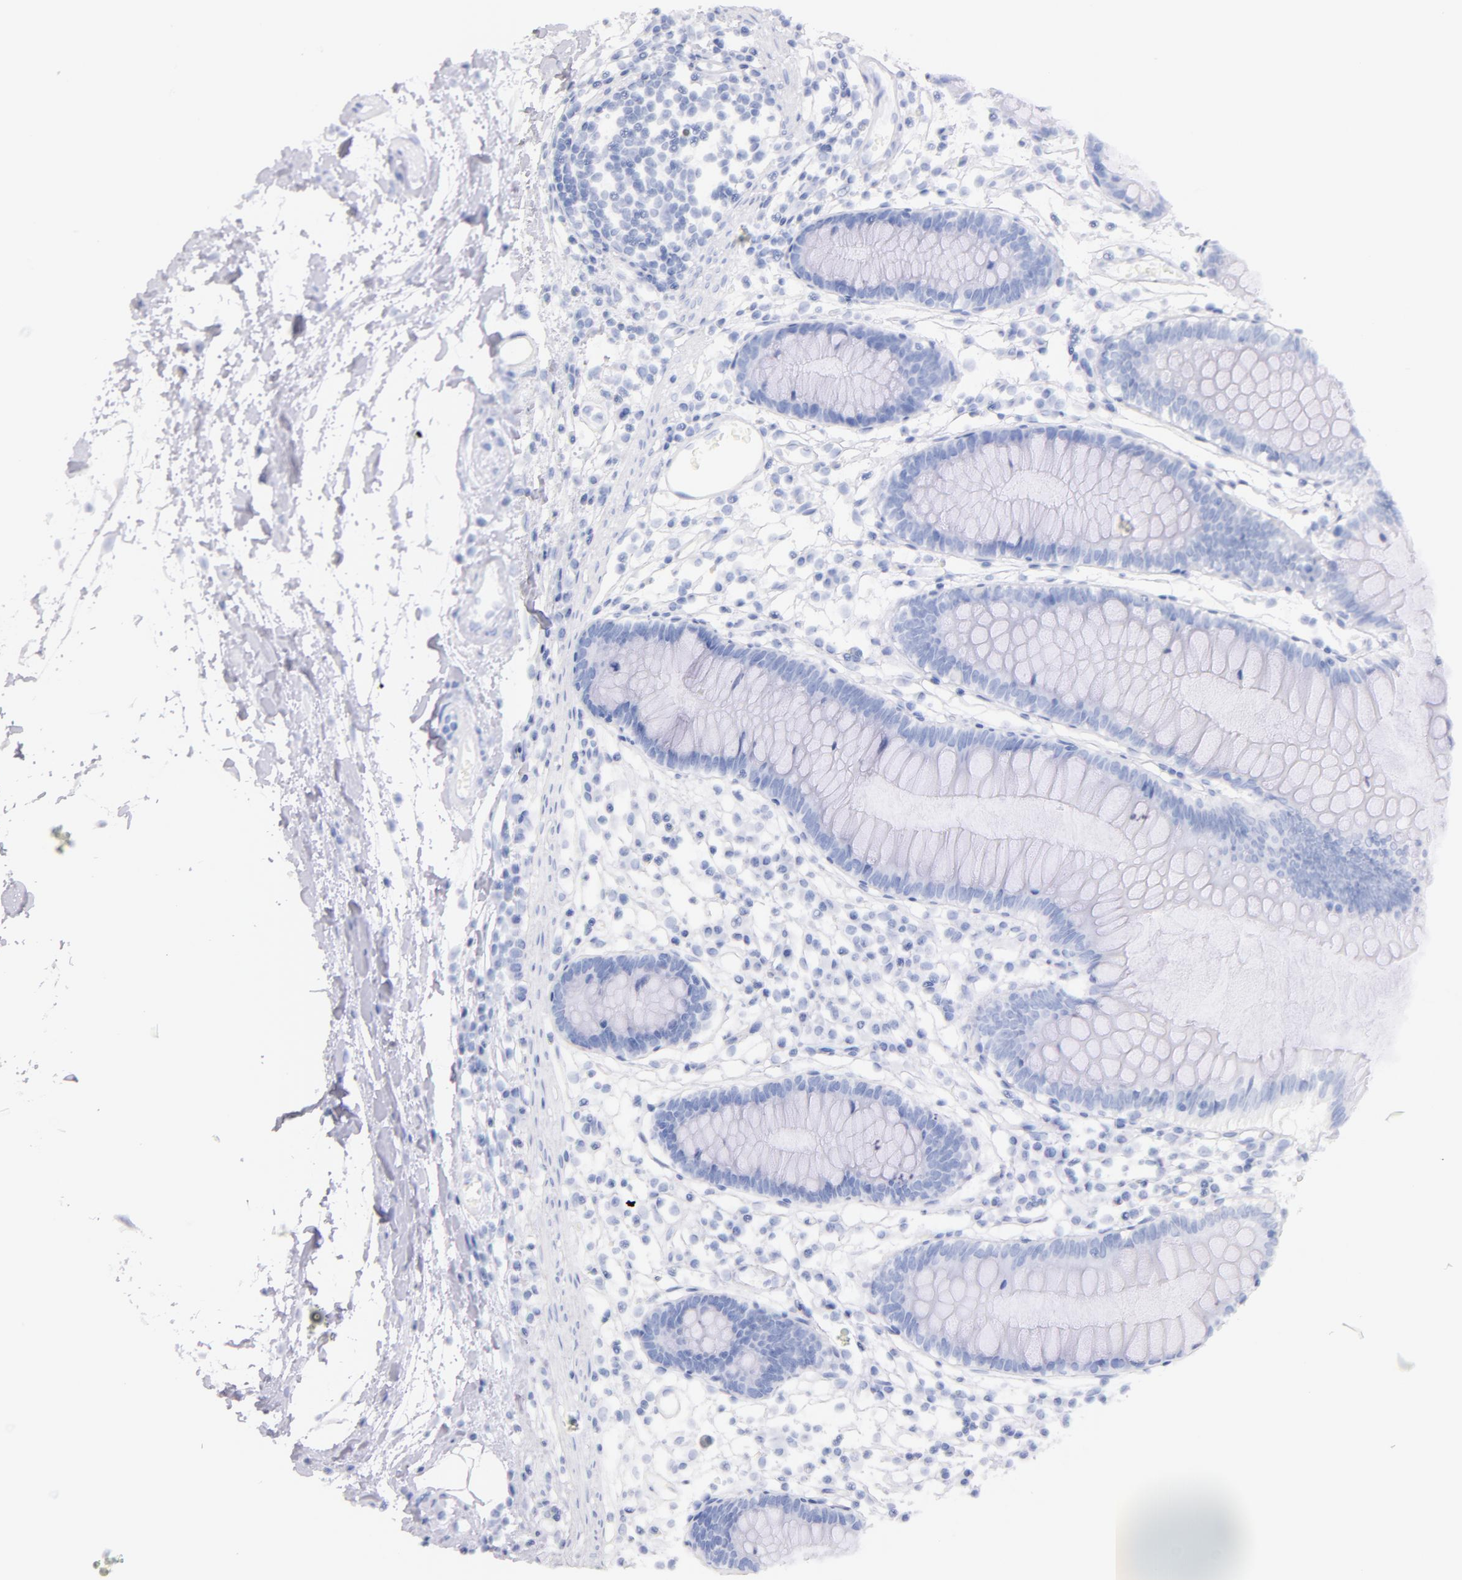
{"staining": {"intensity": "negative", "quantity": "none", "location": "none"}, "tissue": "colon", "cell_type": "Endothelial cells", "image_type": "normal", "snomed": [{"axis": "morphology", "description": "Normal tissue, NOS"}, {"axis": "topography", "description": "Colon"}], "caption": "IHC image of normal colon stained for a protein (brown), which shows no positivity in endothelial cells. (Immunohistochemistry (ihc), brightfield microscopy, high magnification).", "gene": "CD44", "patient": {"sex": "female", "age": 55}}